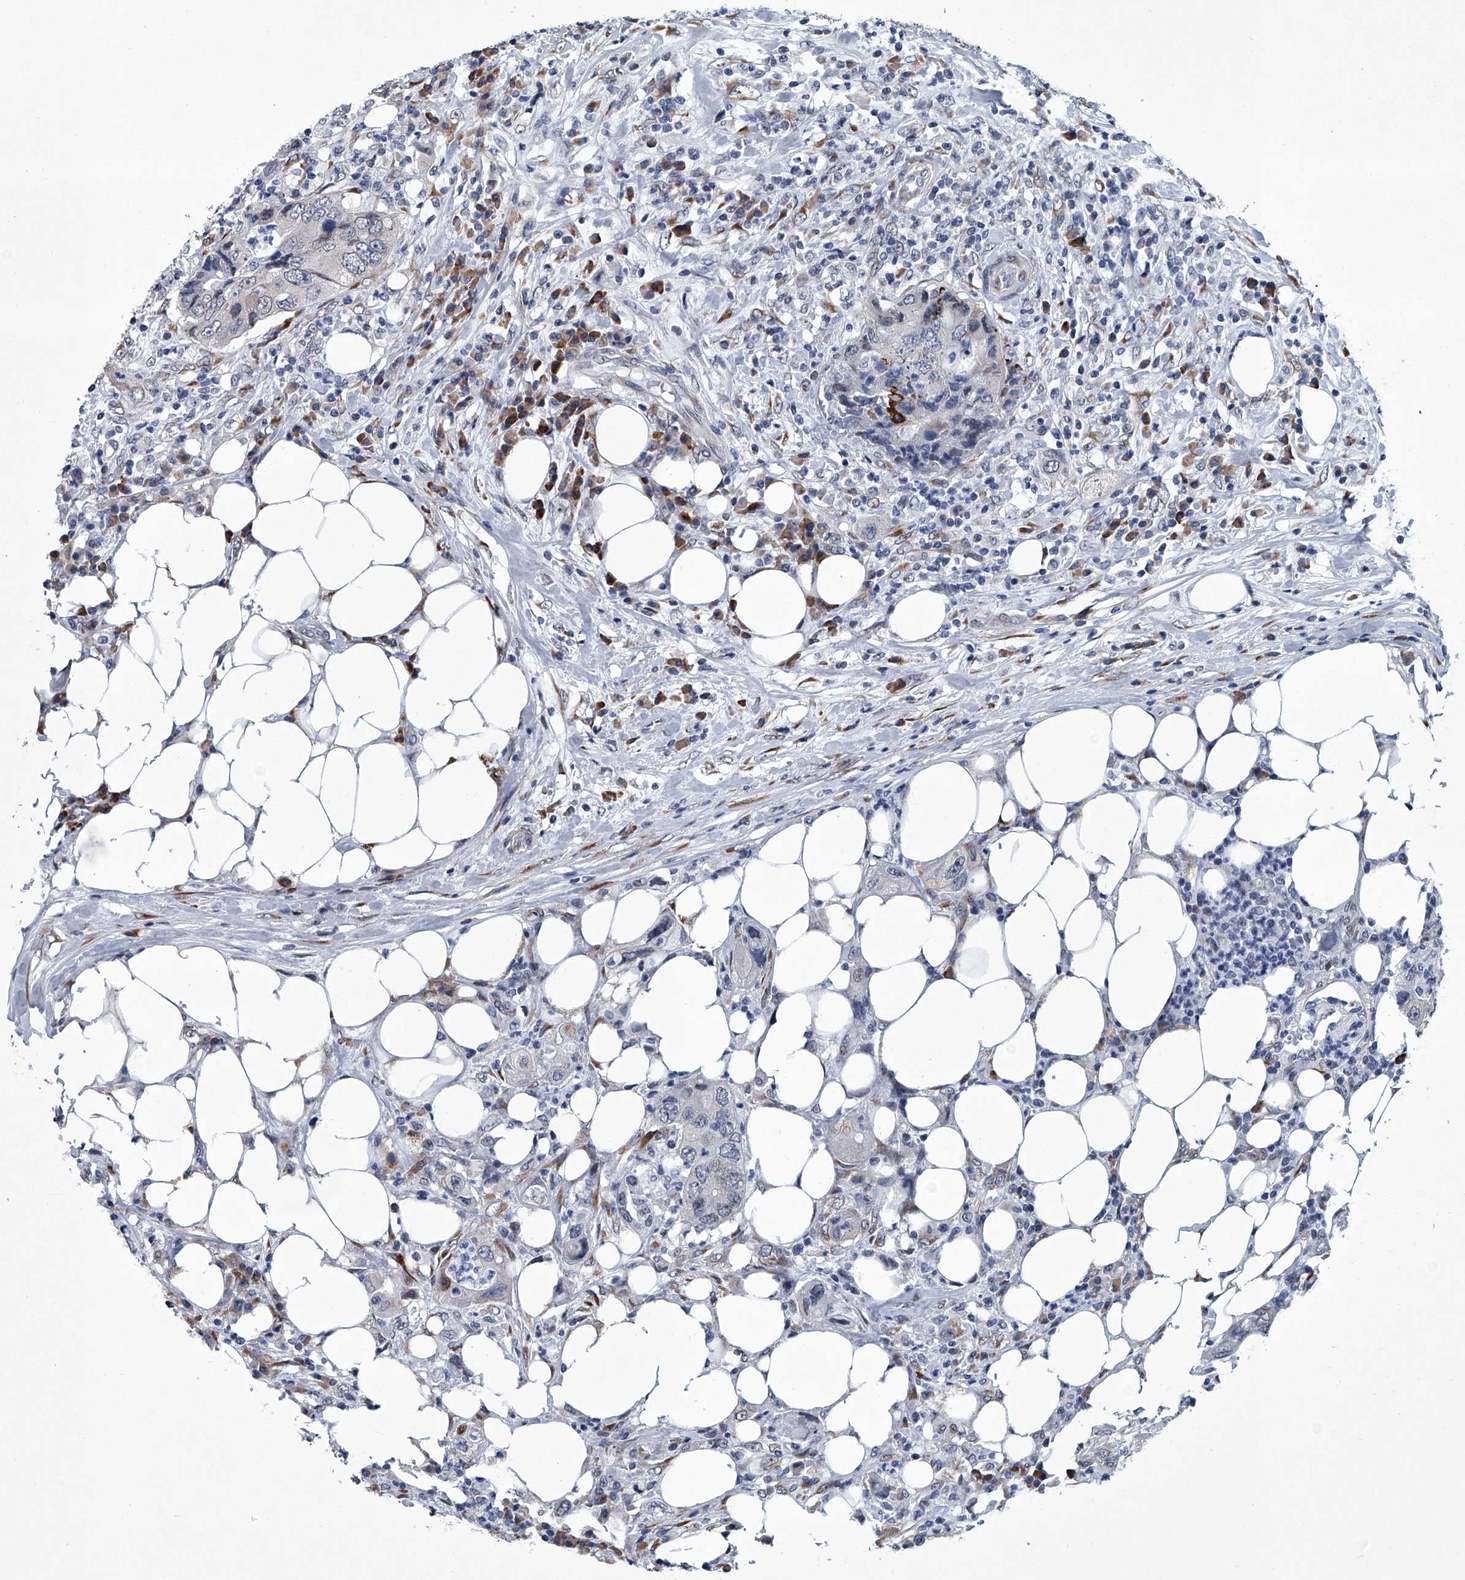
{"staining": {"intensity": "negative", "quantity": "none", "location": "none"}, "tissue": "colorectal cancer", "cell_type": "Tumor cells", "image_type": "cancer", "snomed": [{"axis": "morphology", "description": "Adenocarcinoma, NOS"}, {"axis": "topography", "description": "Colon"}], "caption": "The image displays no staining of tumor cells in colorectal adenocarcinoma.", "gene": "PPP2R5D", "patient": {"sex": "male", "age": 71}}